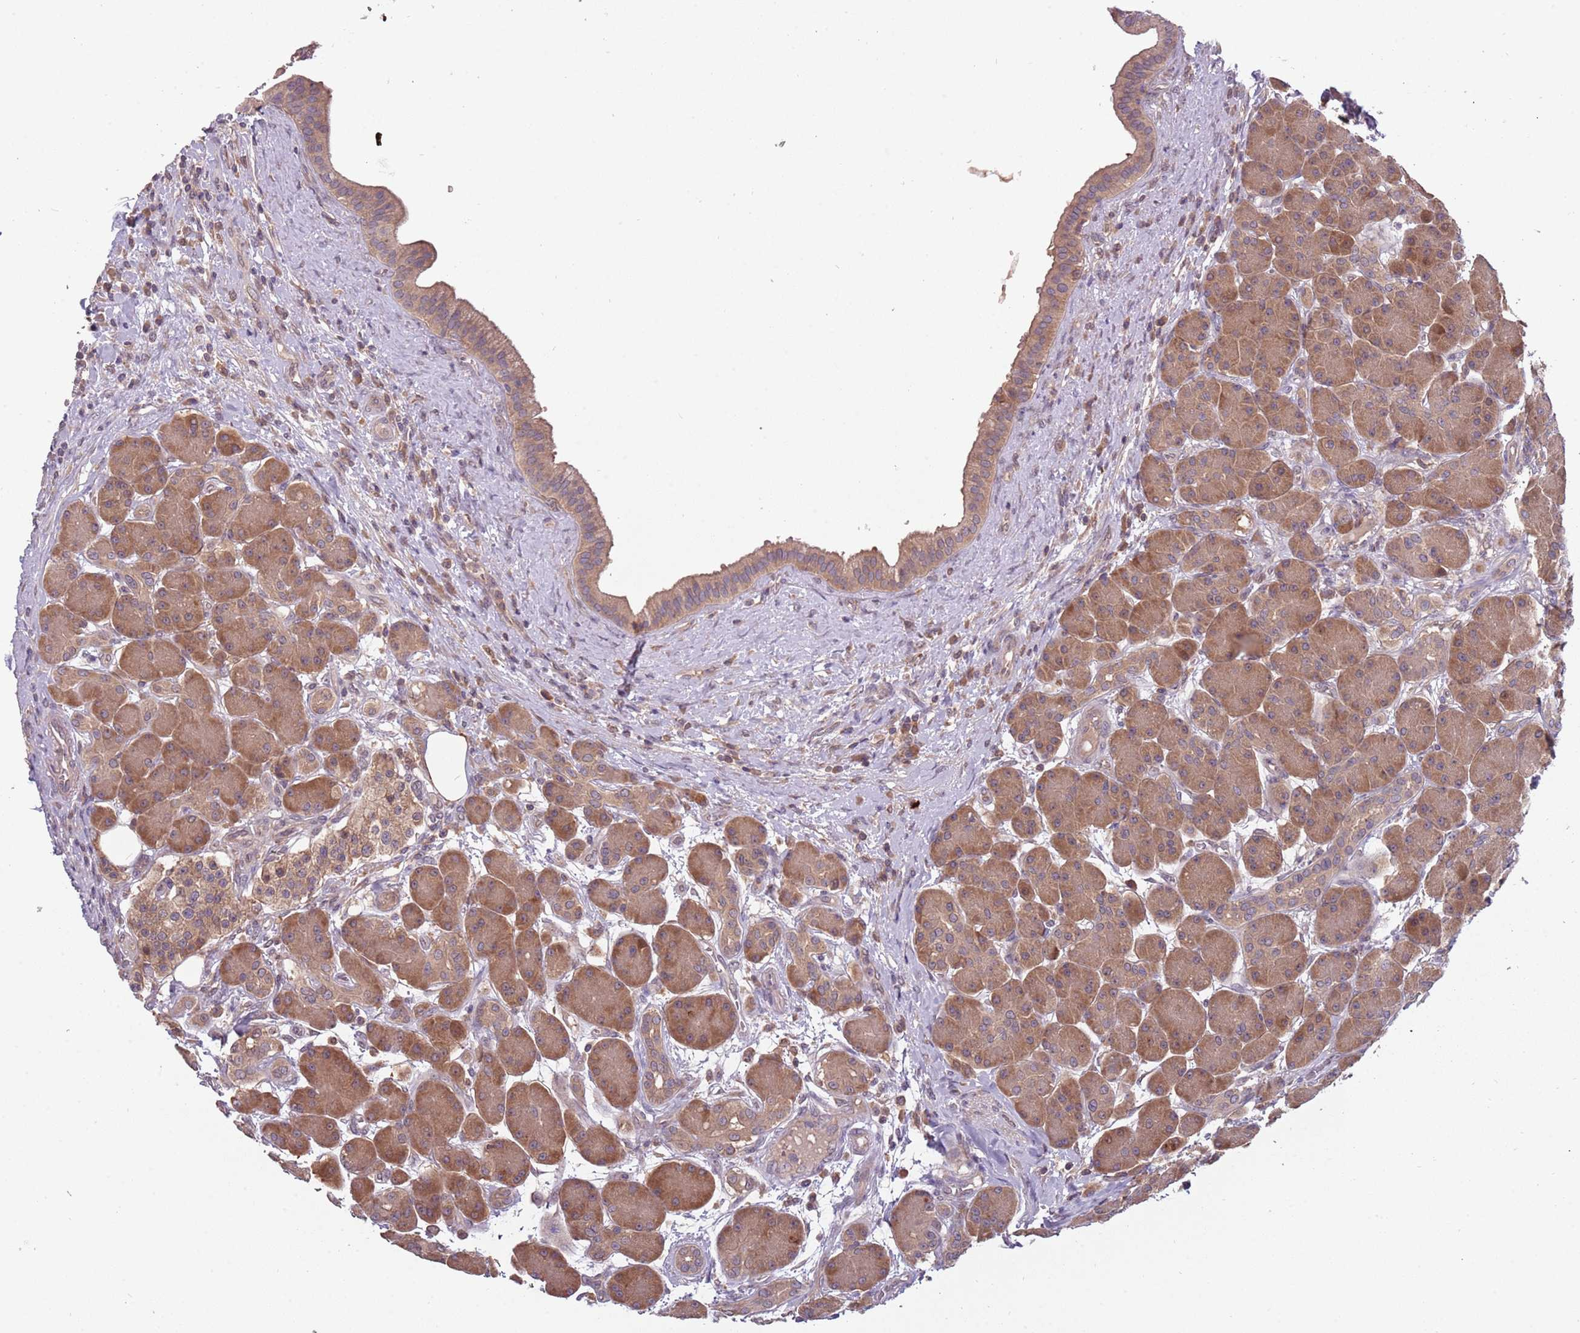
{"staining": {"intensity": "strong", "quantity": ">75%", "location": "cytoplasmic/membranous"}, "tissue": "pancreas", "cell_type": "Exocrine glandular cells", "image_type": "normal", "snomed": [{"axis": "morphology", "description": "Normal tissue, NOS"}, {"axis": "topography", "description": "Pancreas"}], "caption": "Brown immunohistochemical staining in normal human pancreas reveals strong cytoplasmic/membranous staining in approximately >75% of exocrine glandular cells. The protein is shown in brown color, while the nuclei are stained blue.", "gene": "USP32", "patient": {"sex": "male", "age": 63}}